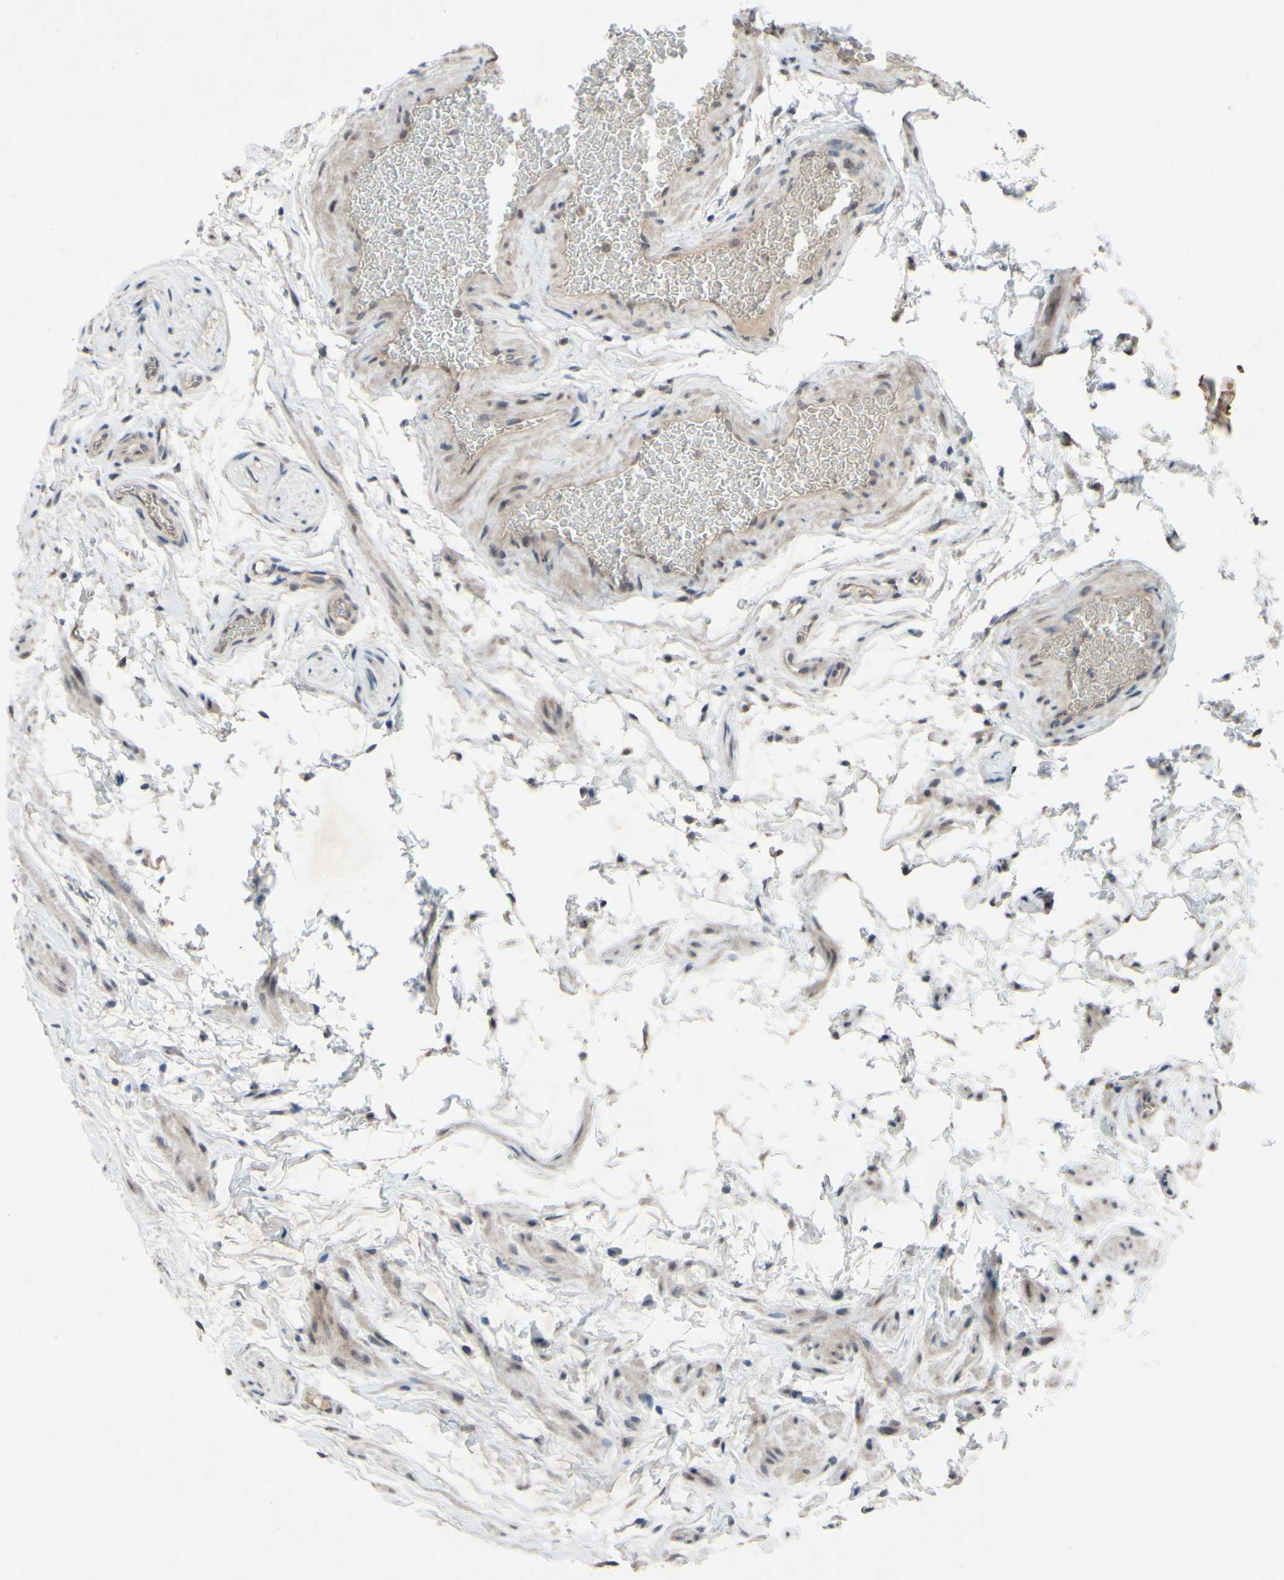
{"staining": {"intensity": "moderate", "quantity": ">75%", "location": "cytoplasmic/membranous"}, "tissue": "epididymis", "cell_type": "Glandular cells", "image_type": "normal", "snomed": [{"axis": "morphology", "description": "Normal tissue, NOS"}, {"axis": "topography", "description": "Epididymis"}], "caption": "About >75% of glandular cells in unremarkable epididymis reveal moderate cytoplasmic/membranous protein expression as visualized by brown immunohistochemical staining.", "gene": "CDCP1", "patient": {"sex": "male", "age": 36}}